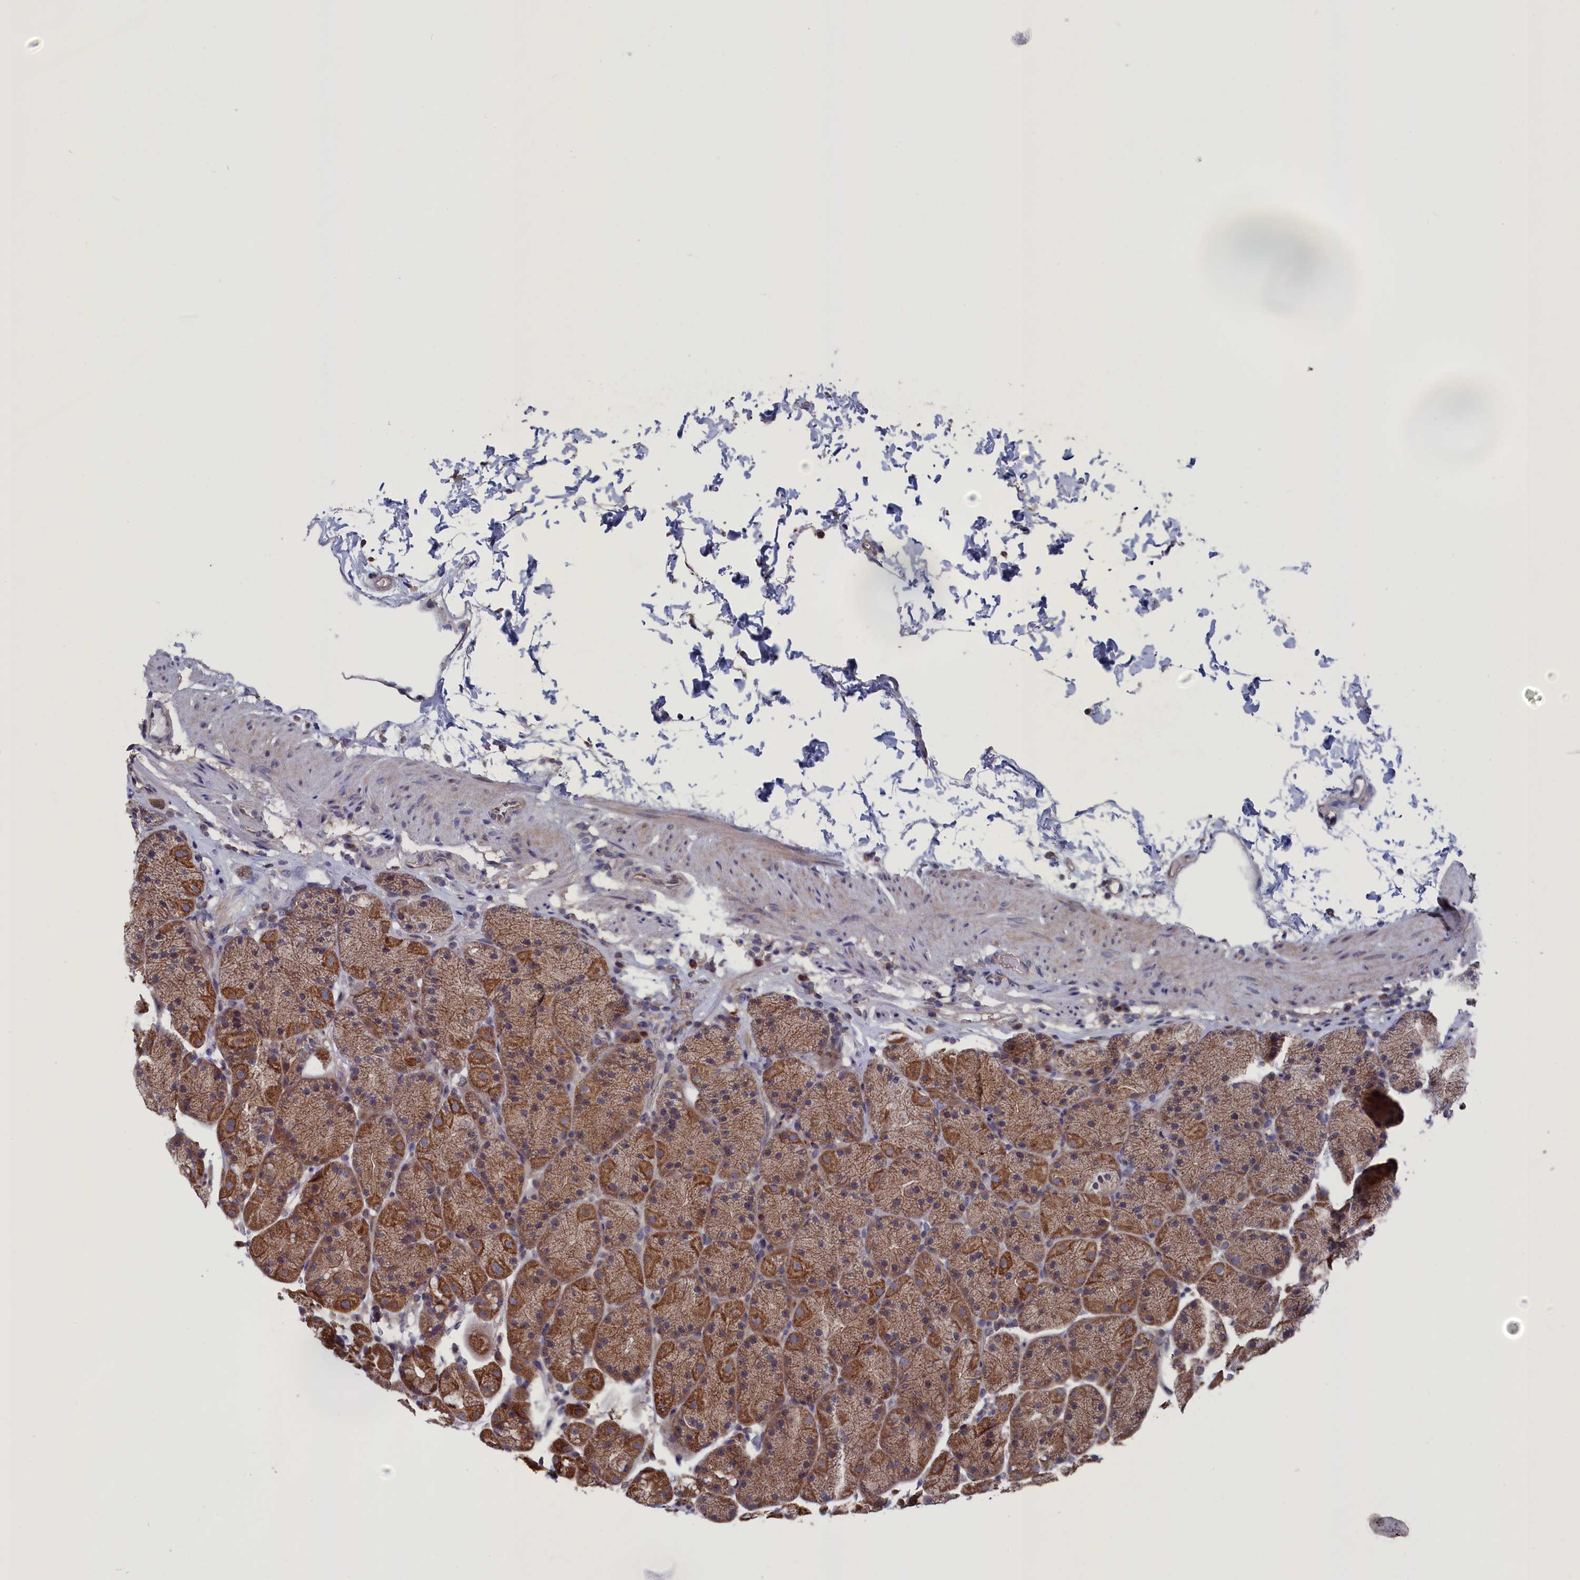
{"staining": {"intensity": "moderate", "quantity": ">75%", "location": "cytoplasmic/membranous"}, "tissue": "stomach", "cell_type": "Glandular cells", "image_type": "normal", "snomed": [{"axis": "morphology", "description": "Normal tissue, NOS"}, {"axis": "topography", "description": "Stomach, upper"}, {"axis": "topography", "description": "Stomach, lower"}], "caption": "Human stomach stained for a protein (brown) demonstrates moderate cytoplasmic/membranous positive expression in about >75% of glandular cells.", "gene": "SPATA13", "patient": {"sex": "male", "age": 67}}